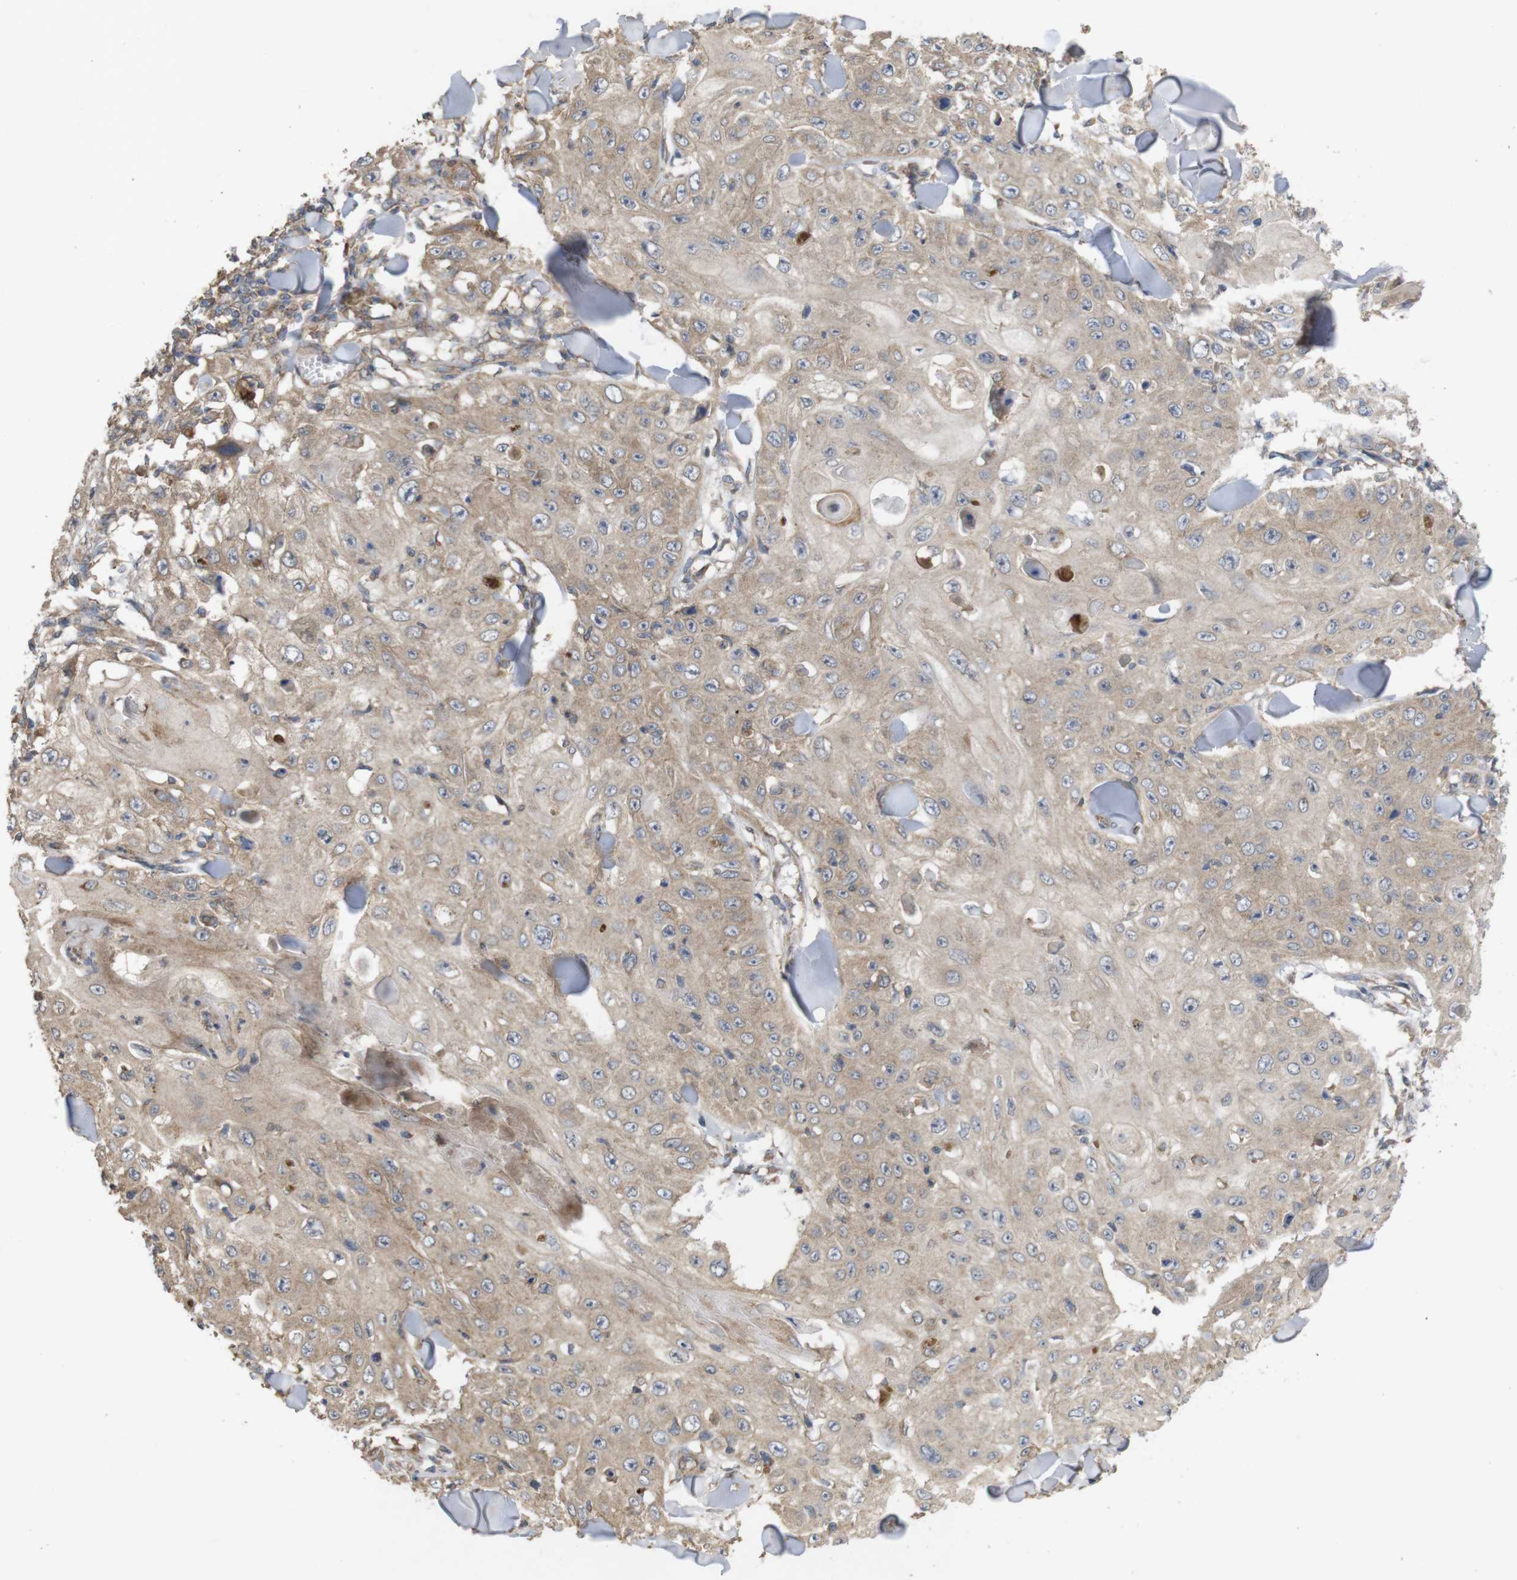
{"staining": {"intensity": "weak", "quantity": ">75%", "location": "cytoplasmic/membranous"}, "tissue": "skin cancer", "cell_type": "Tumor cells", "image_type": "cancer", "snomed": [{"axis": "morphology", "description": "Squamous cell carcinoma, NOS"}, {"axis": "topography", "description": "Skin"}], "caption": "DAB immunohistochemical staining of squamous cell carcinoma (skin) displays weak cytoplasmic/membranous protein positivity in approximately >75% of tumor cells.", "gene": "KCNS3", "patient": {"sex": "male", "age": 86}}